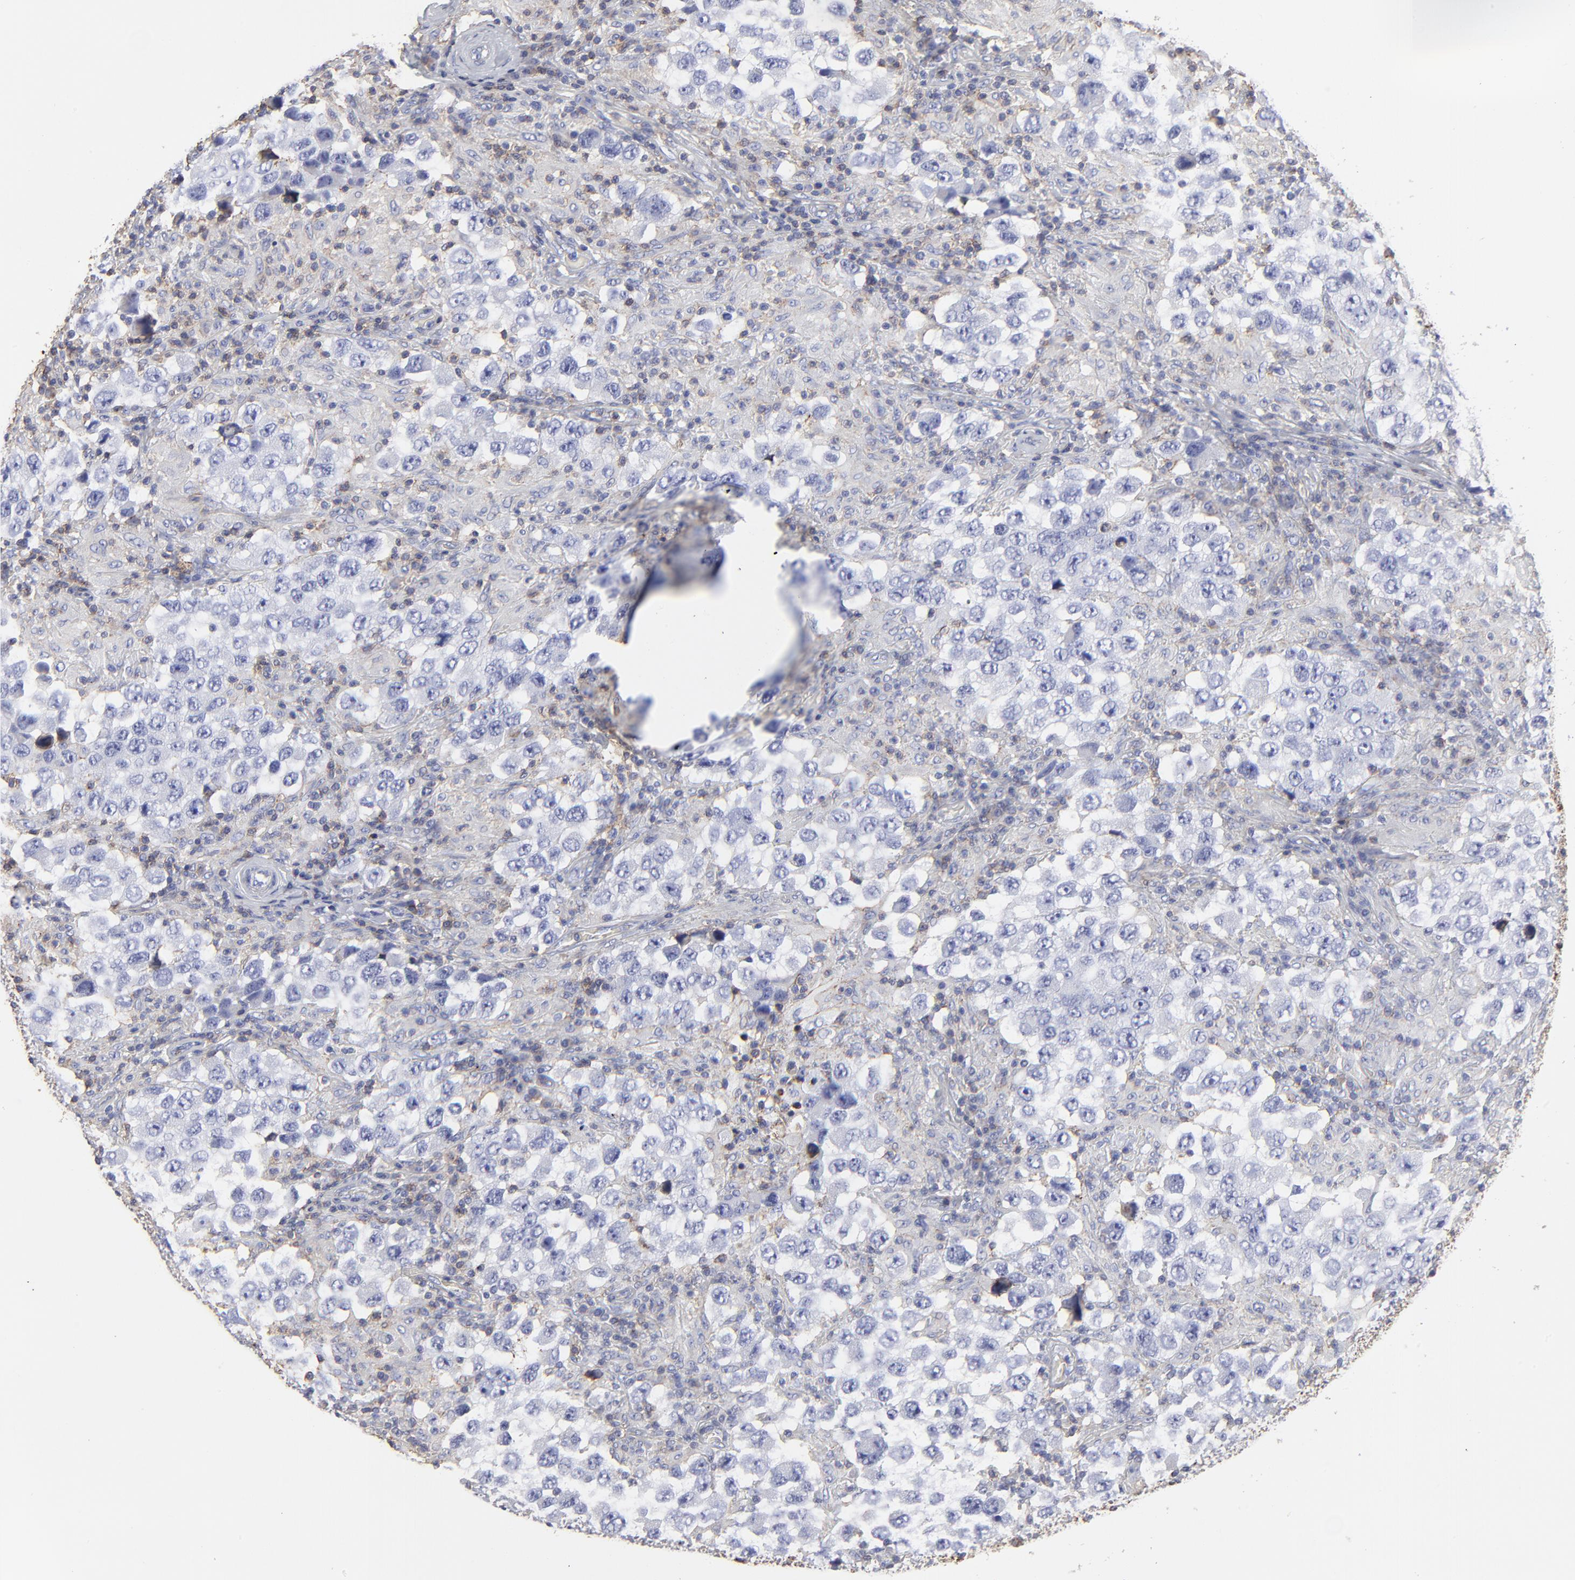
{"staining": {"intensity": "negative", "quantity": "none", "location": "none"}, "tissue": "testis cancer", "cell_type": "Tumor cells", "image_type": "cancer", "snomed": [{"axis": "morphology", "description": "Carcinoma, Embryonal, NOS"}, {"axis": "topography", "description": "Testis"}], "caption": "IHC photomicrograph of human testis cancer stained for a protein (brown), which exhibits no expression in tumor cells. (DAB (3,3'-diaminobenzidine) immunohistochemistry with hematoxylin counter stain).", "gene": "ANXA6", "patient": {"sex": "male", "age": 21}}